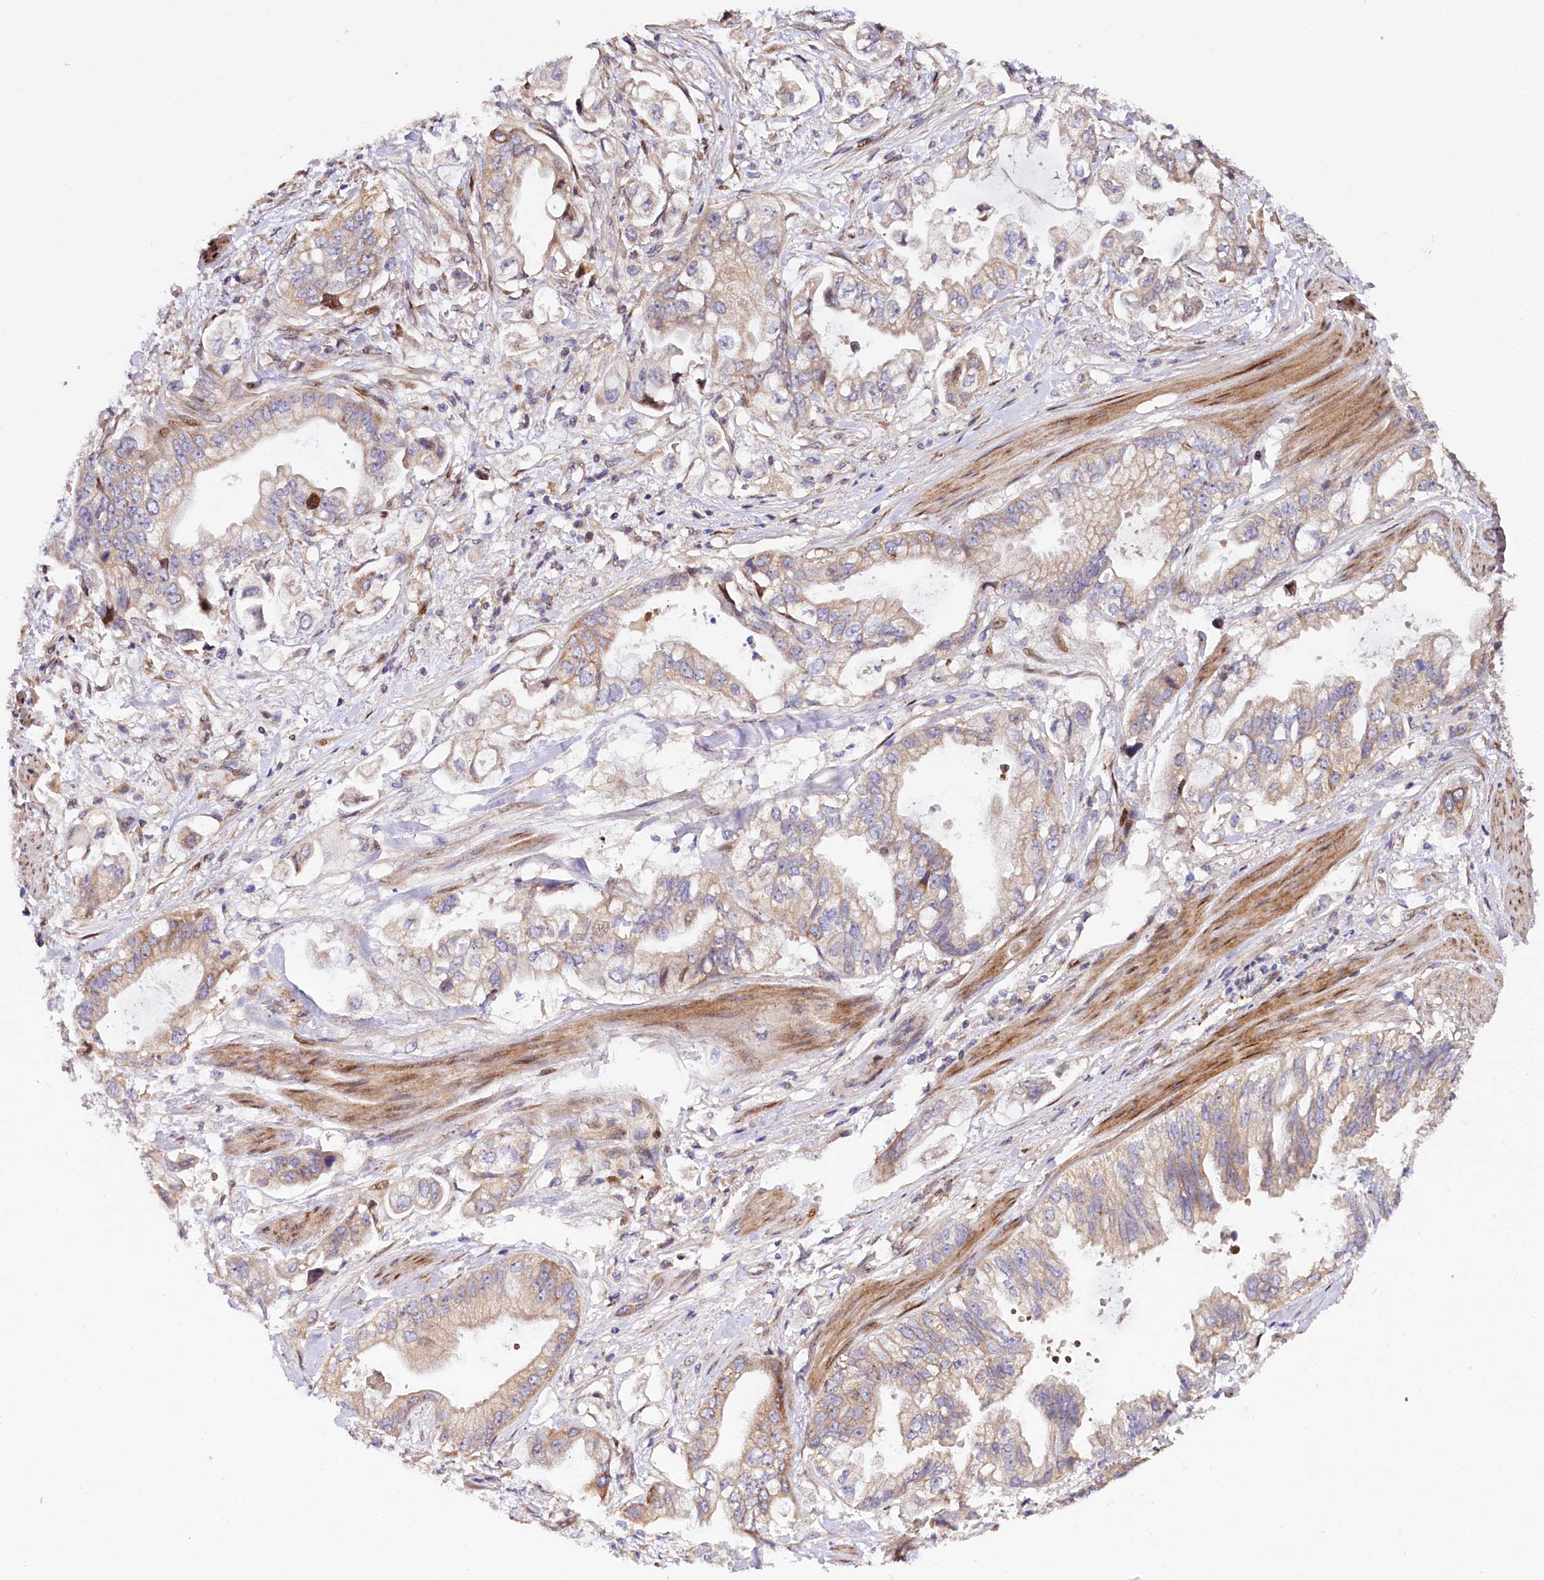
{"staining": {"intensity": "weak", "quantity": ">75%", "location": "cytoplasmic/membranous"}, "tissue": "stomach cancer", "cell_type": "Tumor cells", "image_type": "cancer", "snomed": [{"axis": "morphology", "description": "Adenocarcinoma, NOS"}, {"axis": "topography", "description": "Stomach"}], "caption": "Stomach cancer (adenocarcinoma) was stained to show a protein in brown. There is low levels of weak cytoplasmic/membranous staining in about >75% of tumor cells.", "gene": "PDZRN3", "patient": {"sex": "male", "age": 62}}